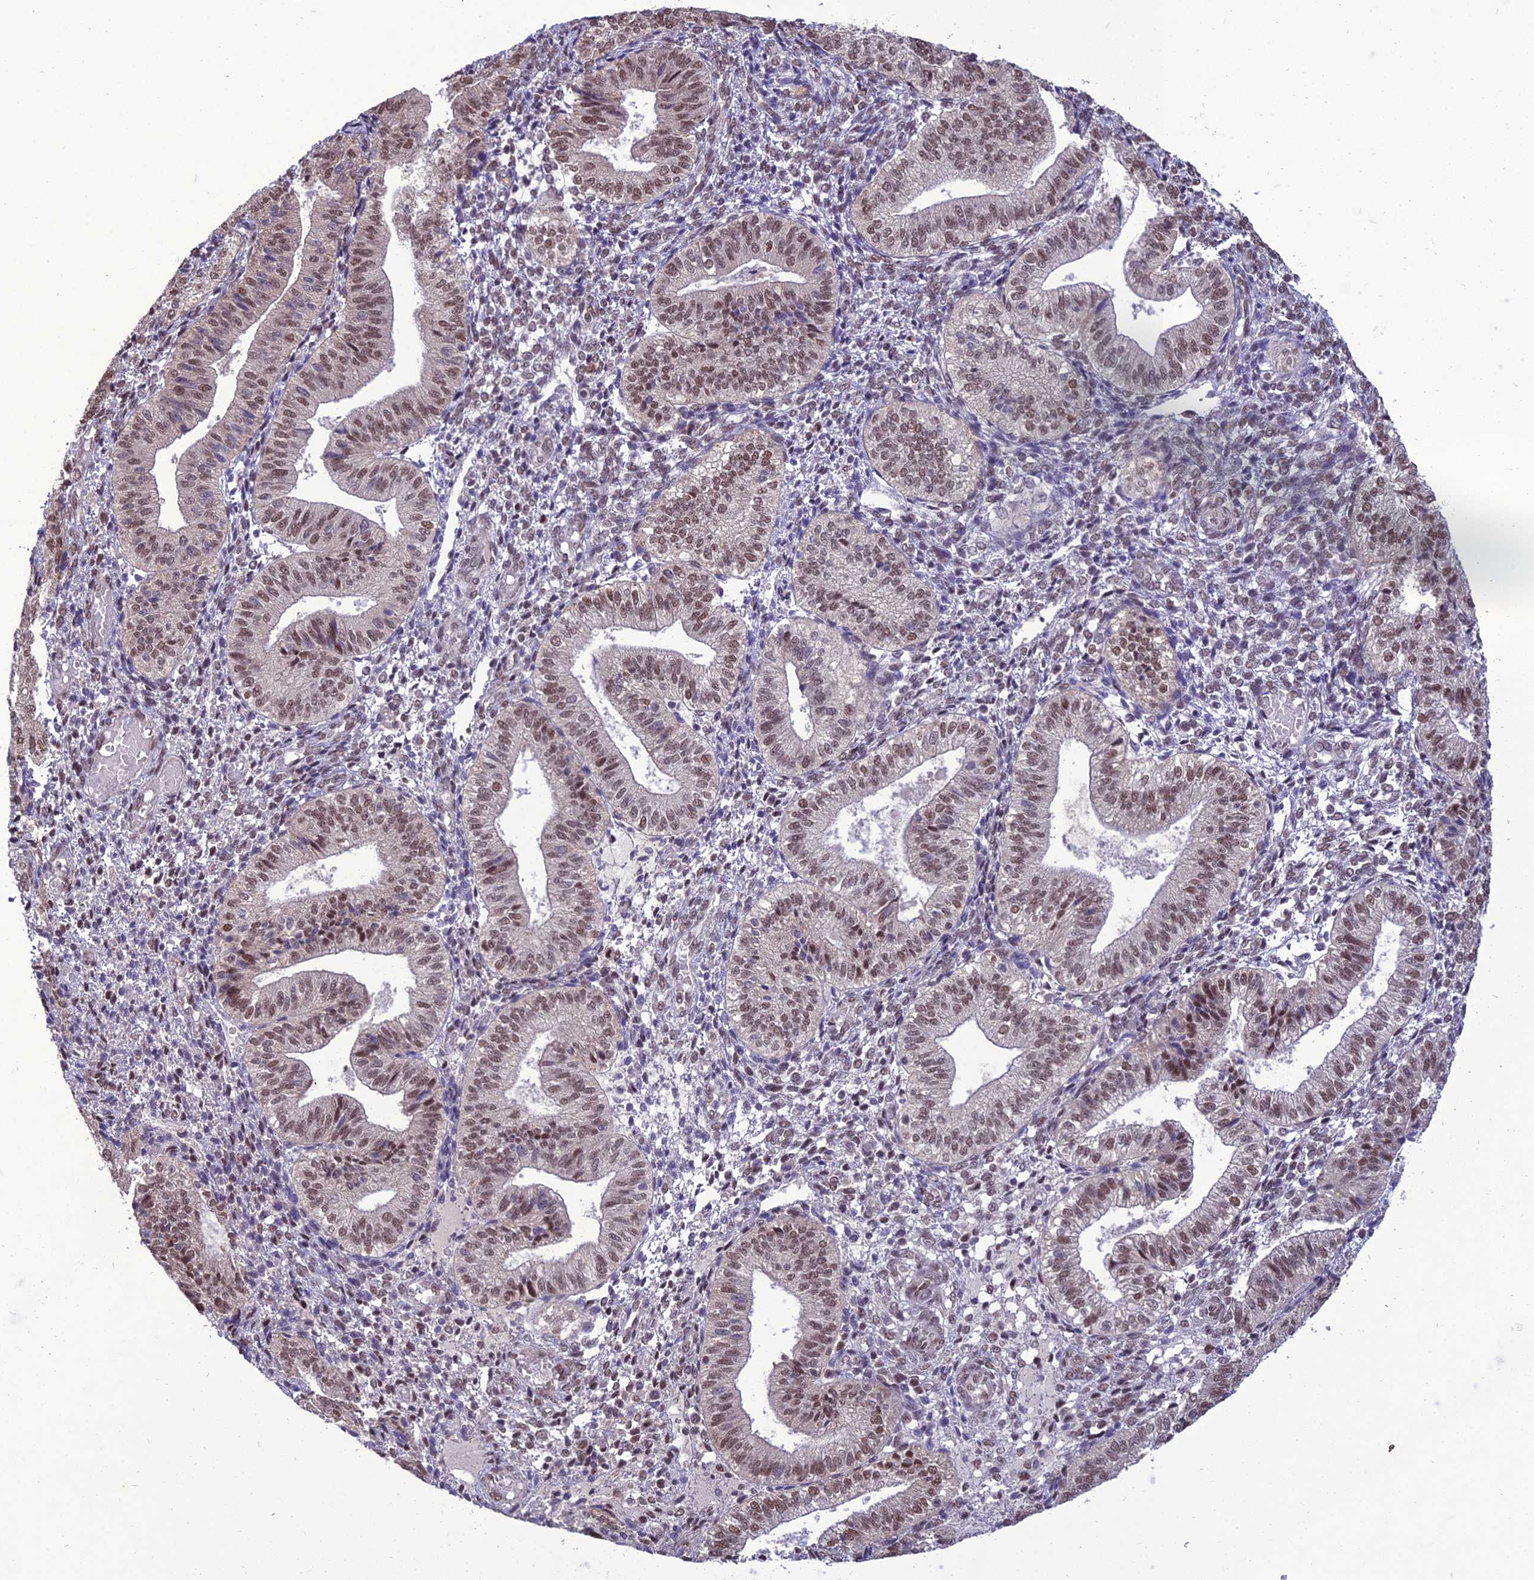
{"staining": {"intensity": "weak", "quantity": "25%-75%", "location": "nuclear"}, "tissue": "endometrium", "cell_type": "Cells in endometrial stroma", "image_type": "normal", "snomed": [{"axis": "morphology", "description": "Normal tissue, NOS"}, {"axis": "topography", "description": "Endometrium"}], "caption": "Endometrium stained for a protein (brown) shows weak nuclear positive expression in about 25%-75% of cells in endometrial stroma.", "gene": "RANBP3", "patient": {"sex": "female", "age": 34}}